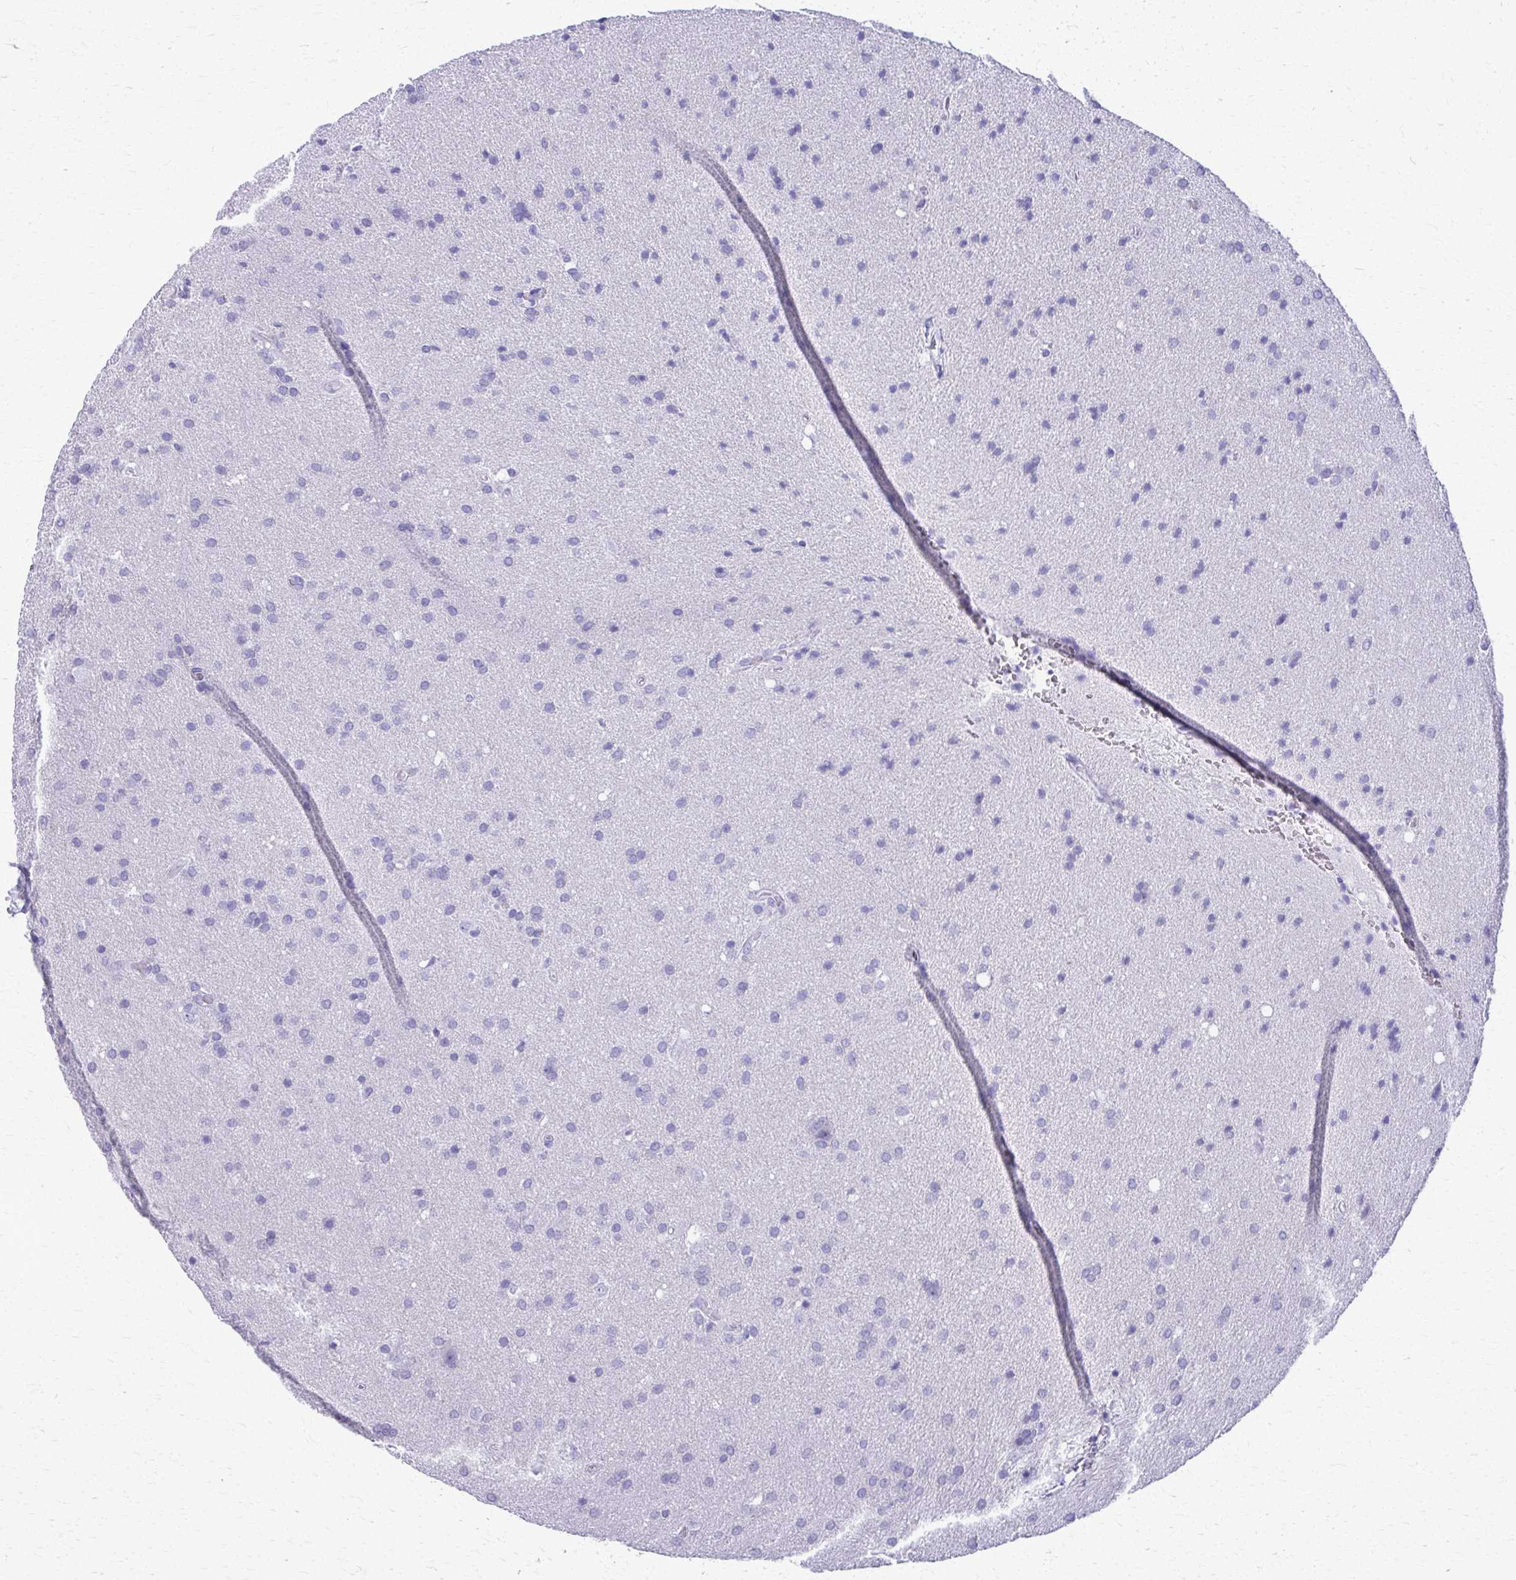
{"staining": {"intensity": "negative", "quantity": "none", "location": "none"}, "tissue": "glioma", "cell_type": "Tumor cells", "image_type": "cancer", "snomed": [{"axis": "morphology", "description": "Glioma, malignant, Low grade"}, {"axis": "topography", "description": "Brain"}], "caption": "Tumor cells show no significant protein staining in glioma. (DAB IHC, high magnification).", "gene": "ACSM2B", "patient": {"sex": "female", "age": 54}}